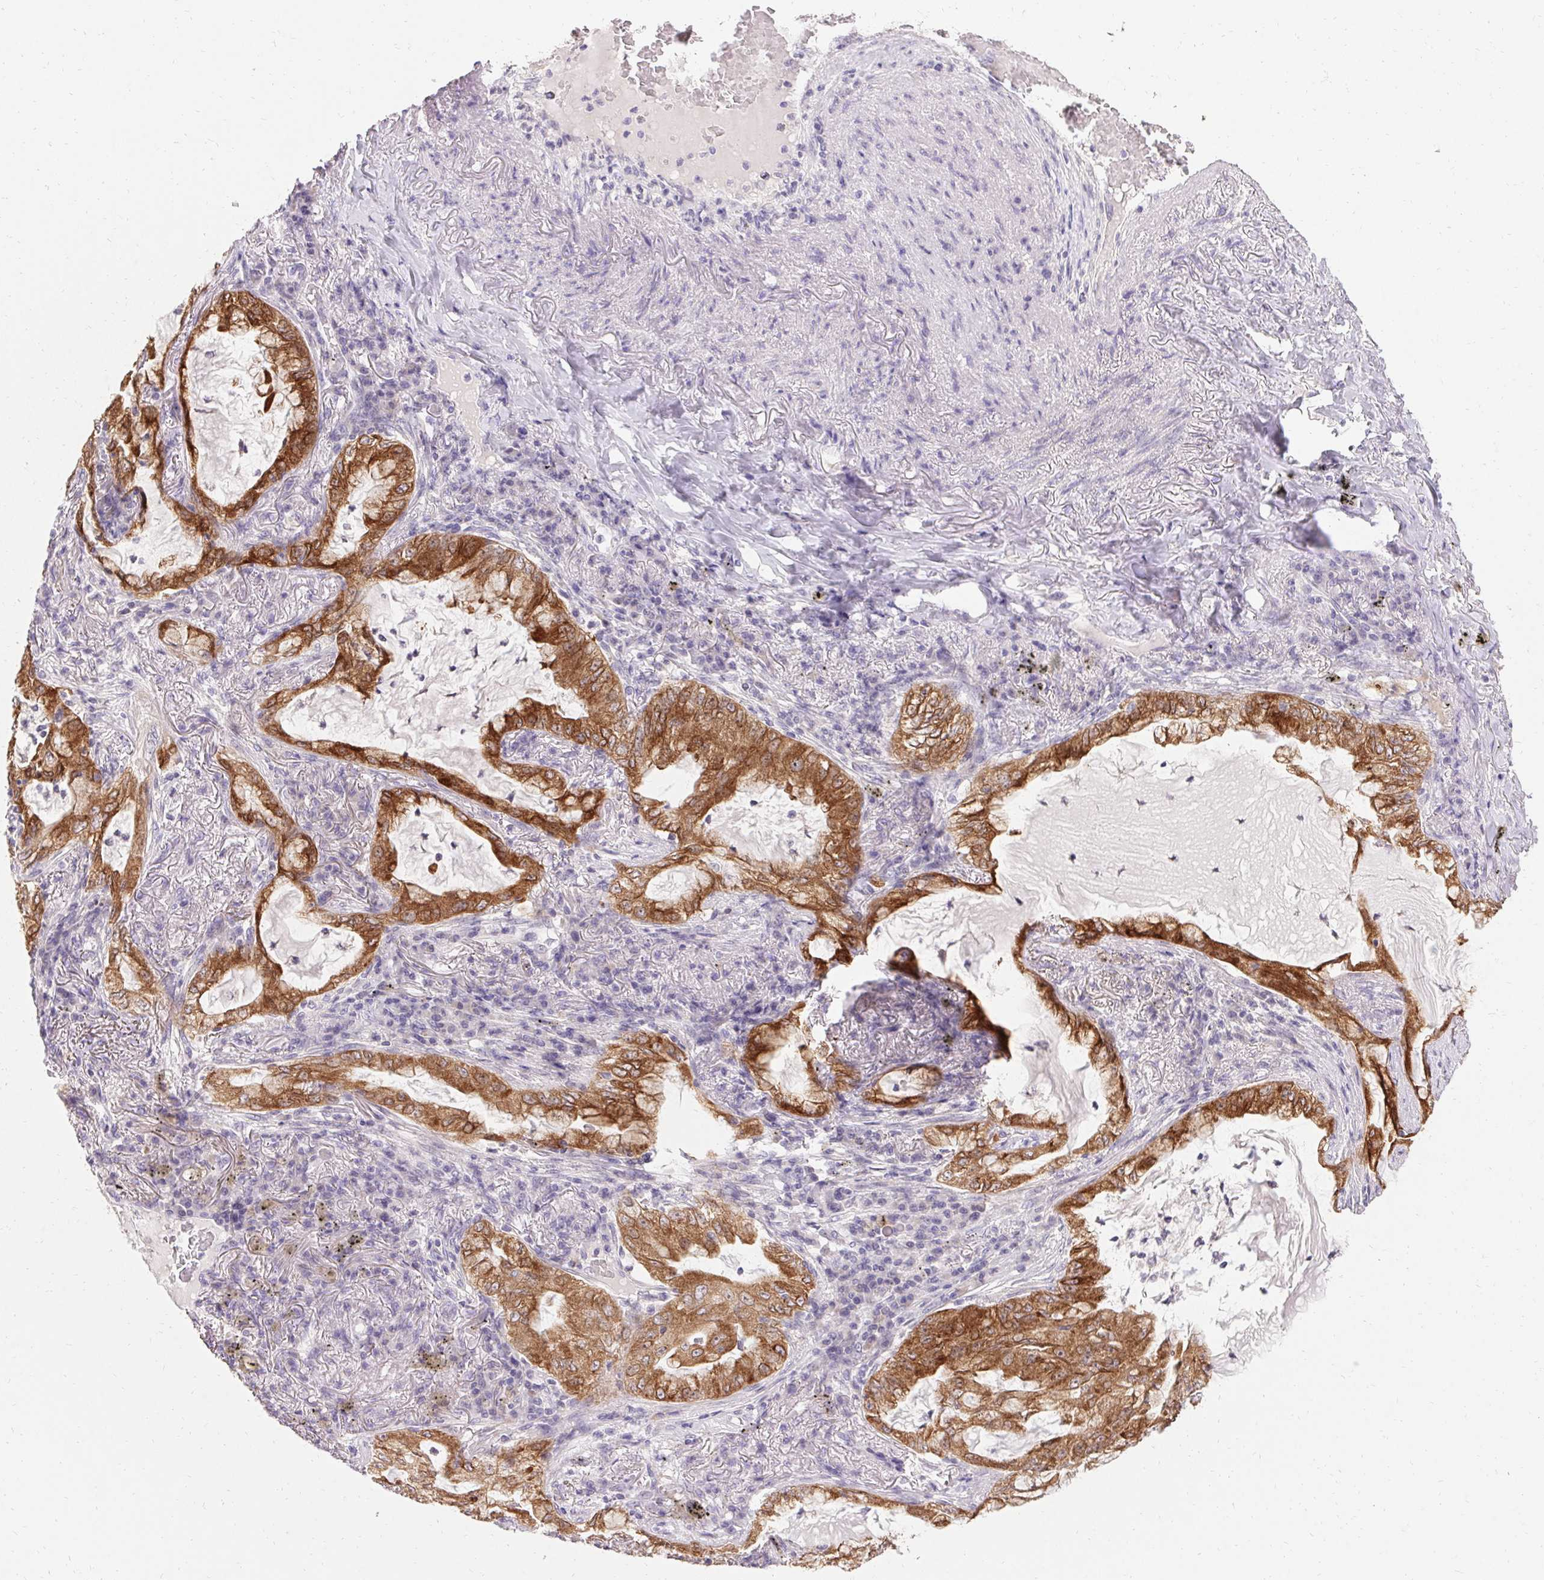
{"staining": {"intensity": "moderate", "quantity": ">75%", "location": "cytoplasmic/membranous"}, "tissue": "lung cancer", "cell_type": "Tumor cells", "image_type": "cancer", "snomed": [{"axis": "morphology", "description": "Adenocarcinoma, NOS"}, {"axis": "topography", "description": "Lung"}], "caption": "Human adenocarcinoma (lung) stained with a protein marker shows moderate staining in tumor cells.", "gene": "HSD17B3", "patient": {"sex": "female", "age": 73}}